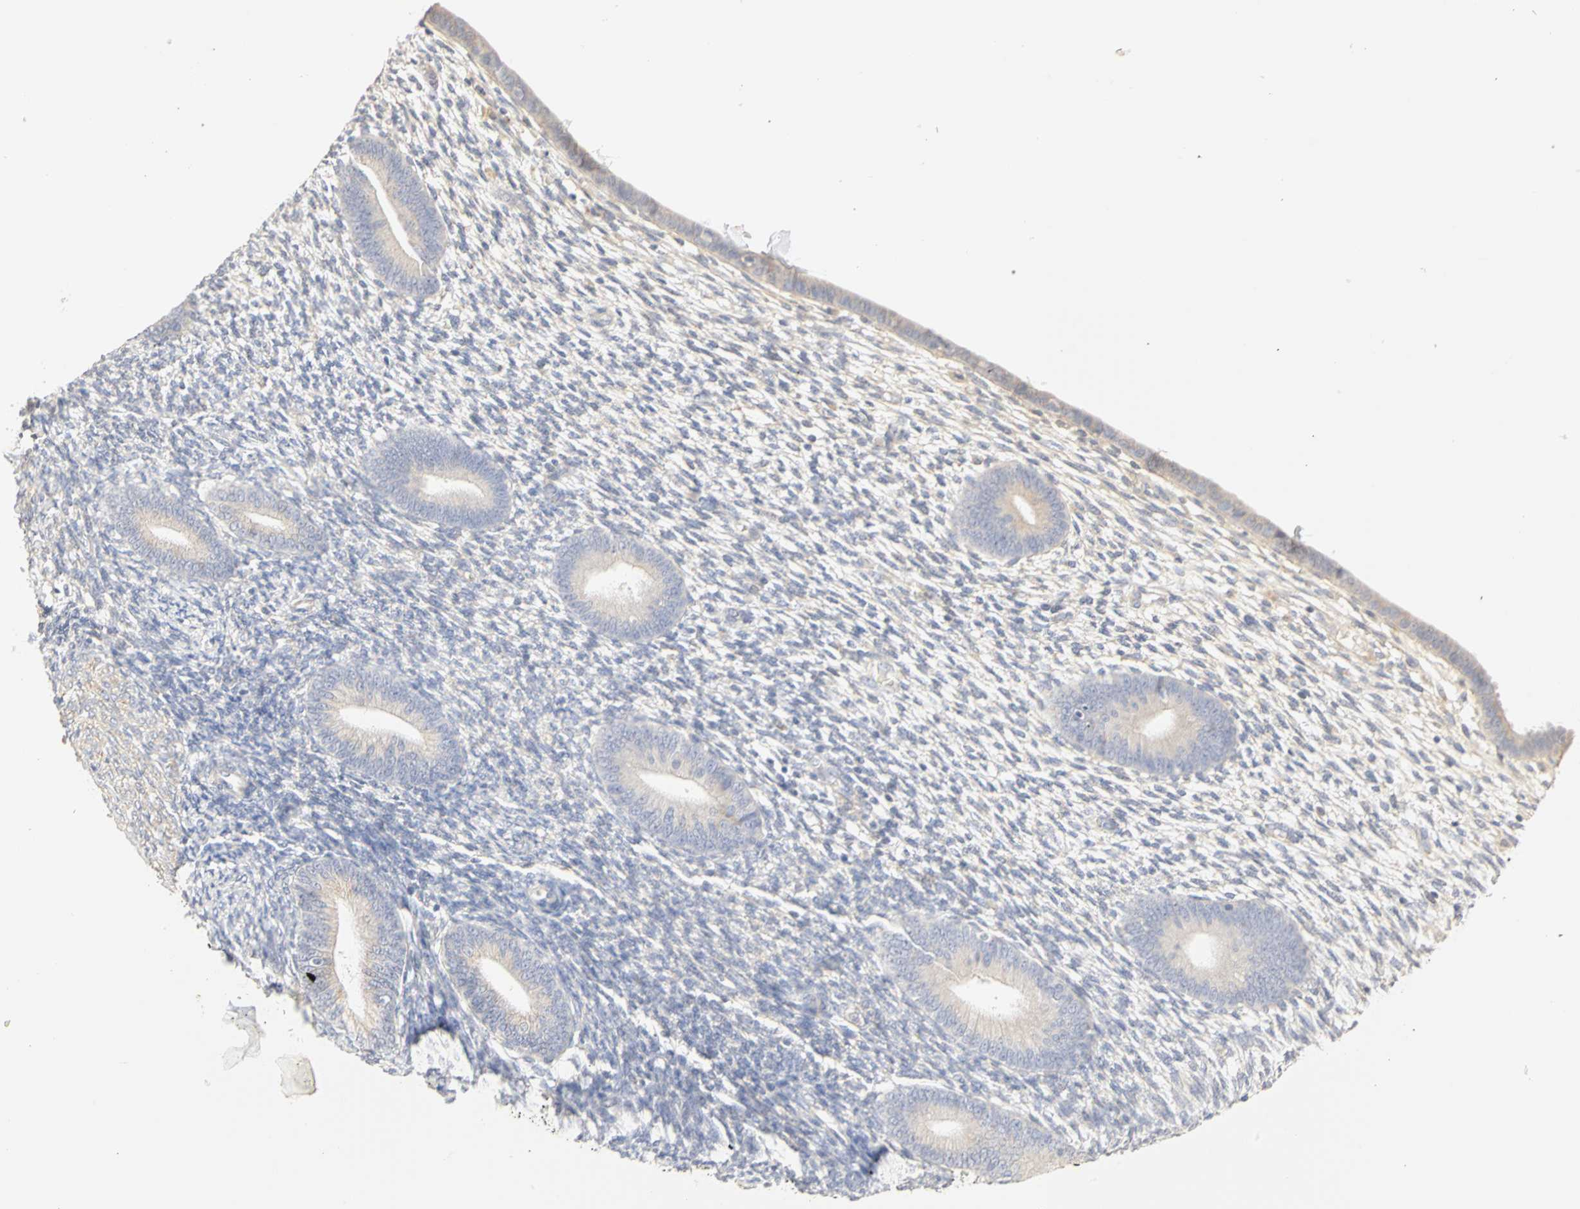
{"staining": {"intensity": "weak", "quantity": "25%-75%", "location": "cytoplasmic/membranous"}, "tissue": "endometrium", "cell_type": "Cells in endometrial stroma", "image_type": "normal", "snomed": [{"axis": "morphology", "description": "Normal tissue, NOS"}, {"axis": "topography", "description": "Endometrium"}], "caption": "An image showing weak cytoplasmic/membranous positivity in approximately 25%-75% of cells in endometrial stroma in unremarkable endometrium, as visualized by brown immunohistochemical staining.", "gene": "GNRH2", "patient": {"sex": "female", "age": 57}}